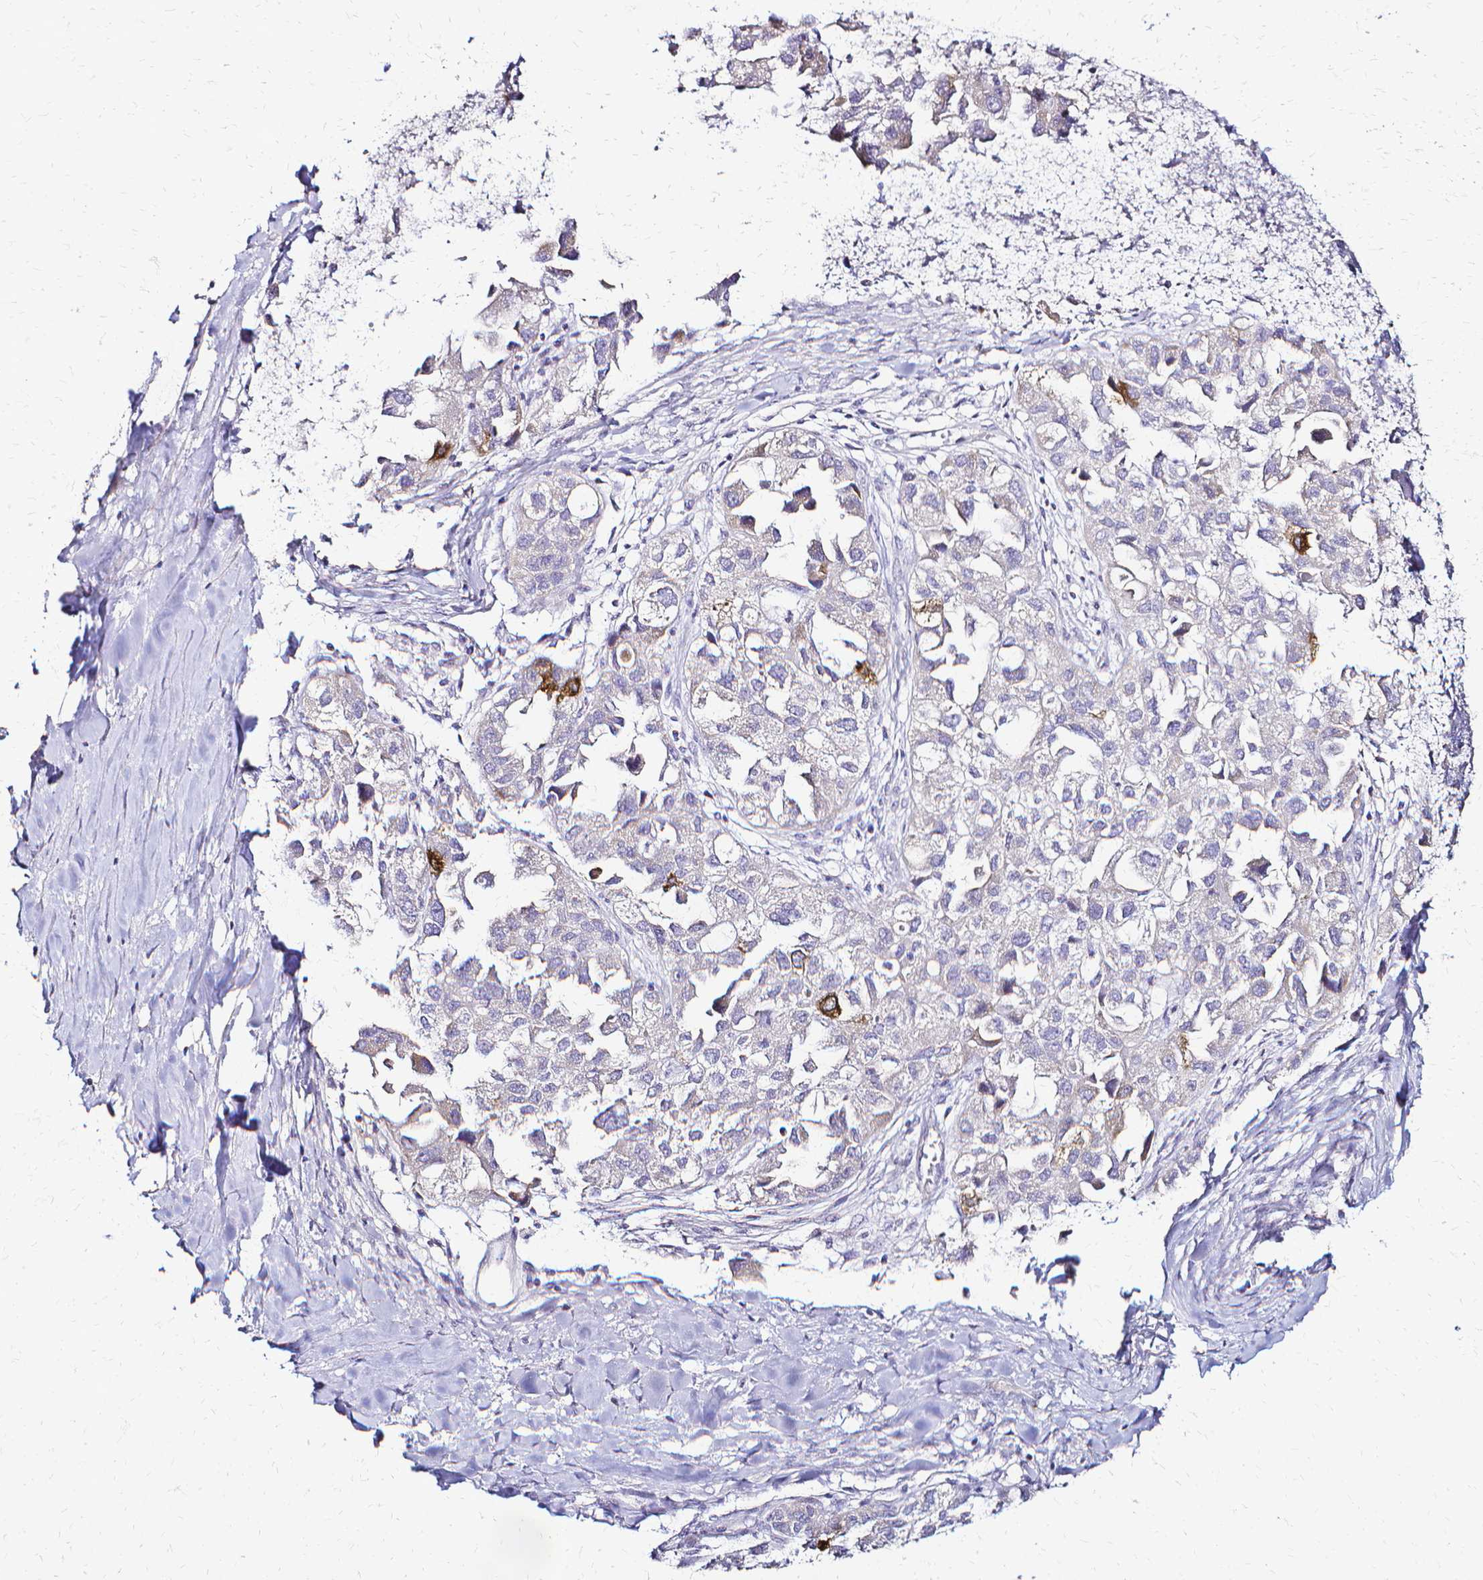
{"staining": {"intensity": "strong", "quantity": "<25%", "location": "cytoplasmic/membranous"}, "tissue": "ovarian cancer", "cell_type": "Tumor cells", "image_type": "cancer", "snomed": [{"axis": "morphology", "description": "Cystadenocarcinoma, serous, NOS"}, {"axis": "topography", "description": "Ovary"}], "caption": "Immunohistochemistry (DAB) staining of ovarian cancer reveals strong cytoplasmic/membranous protein positivity in about <25% of tumor cells.", "gene": "CCNB1", "patient": {"sex": "female", "age": 84}}